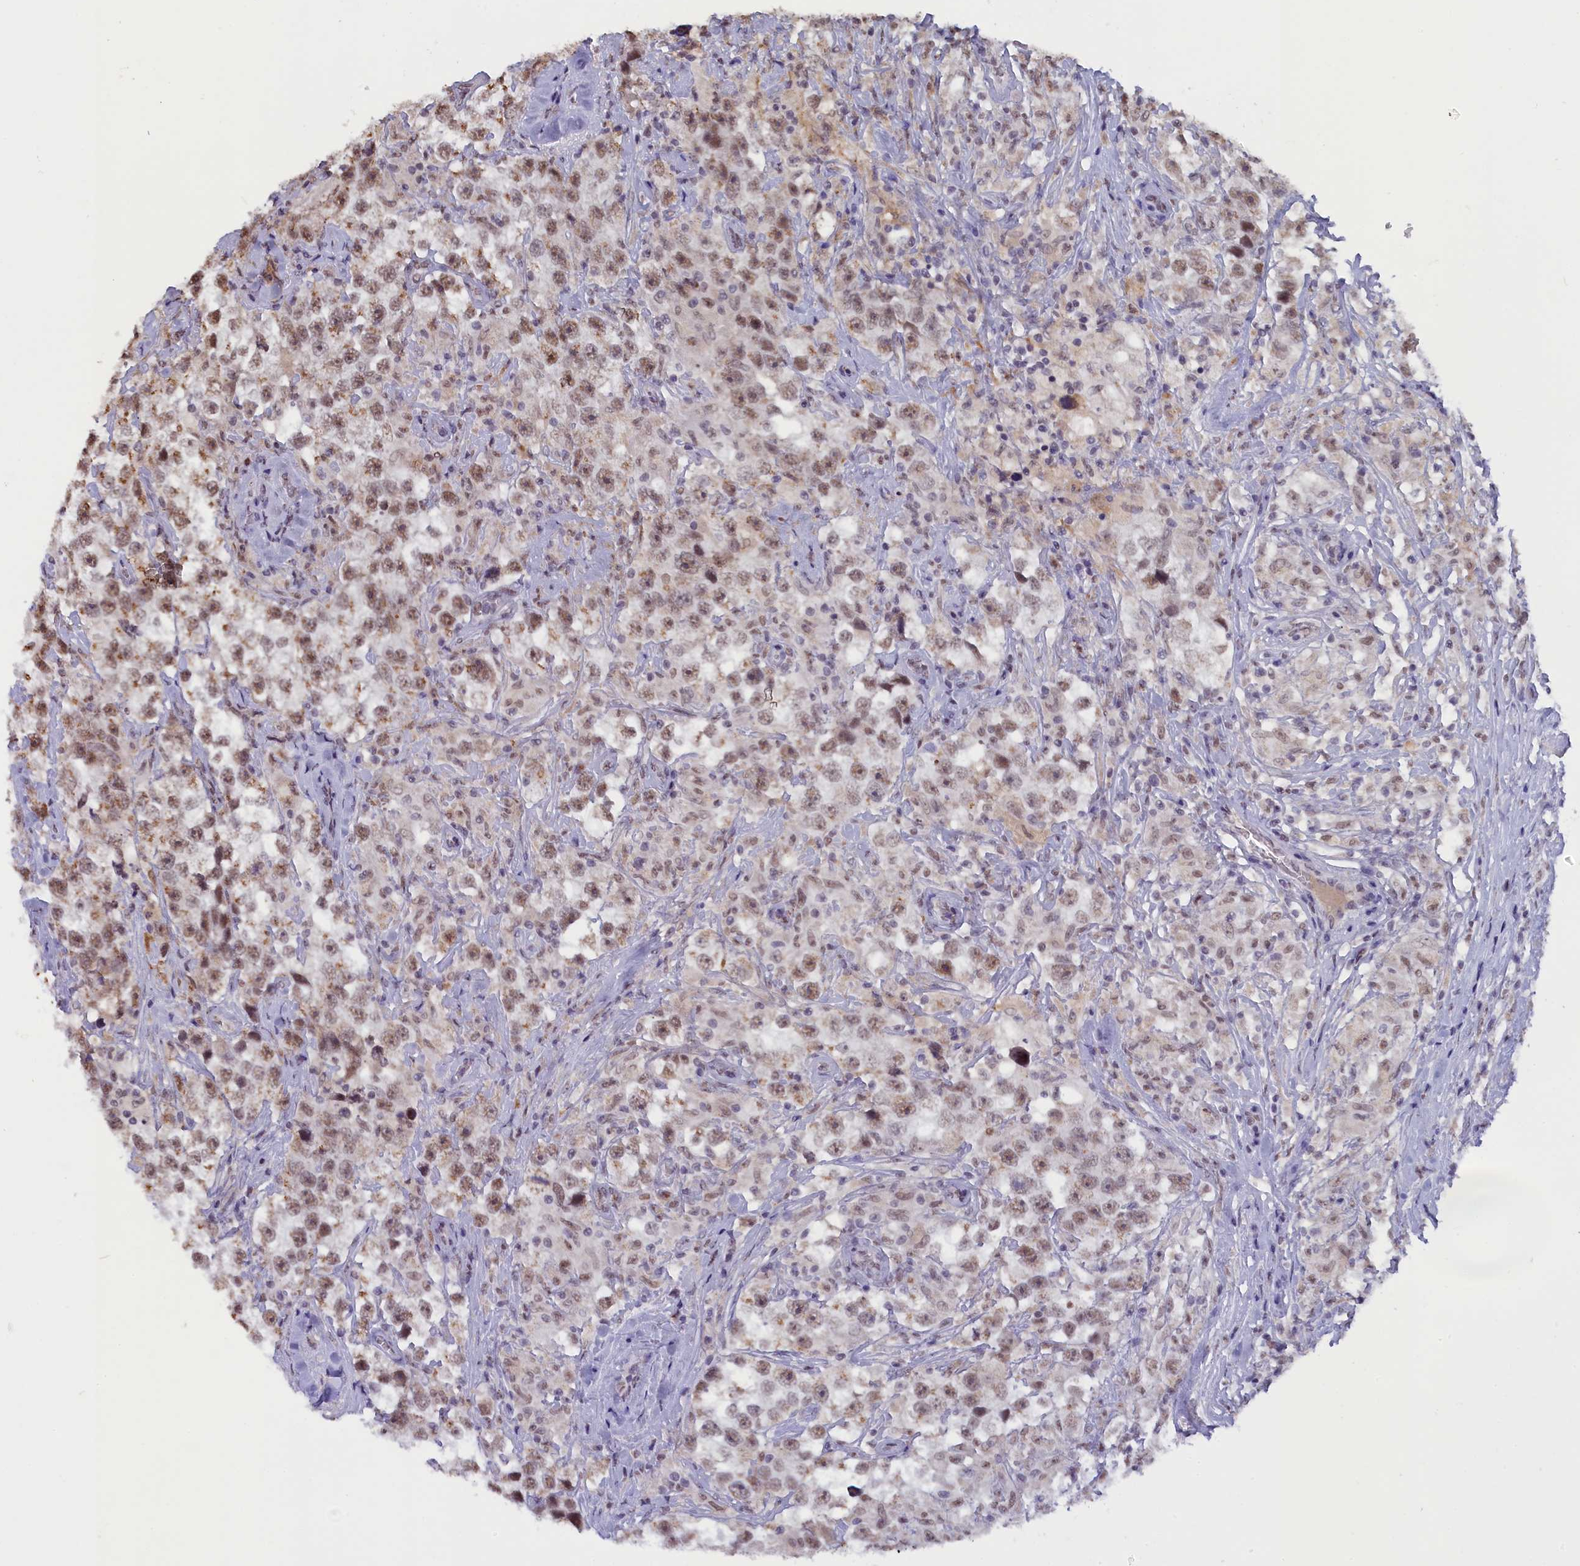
{"staining": {"intensity": "moderate", "quantity": "25%-75%", "location": "cytoplasmic/membranous,nuclear"}, "tissue": "testis cancer", "cell_type": "Tumor cells", "image_type": "cancer", "snomed": [{"axis": "morphology", "description": "Seminoma, NOS"}, {"axis": "topography", "description": "Testis"}], "caption": "High-magnification brightfield microscopy of seminoma (testis) stained with DAB (brown) and counterstained with hematoxylin (blue). tumor cells exhibit moderate cytoplasmic/membranous and nuclear expression is seen in about25%-75% of cells. The staining was performed using DAB to visualize the protein expression in brown, while the nuclei were stained in blue with hematoxylin (Magnification: 20x).", "gene": "NCBP1", "patient": {"sex": "male", "age": 46}}